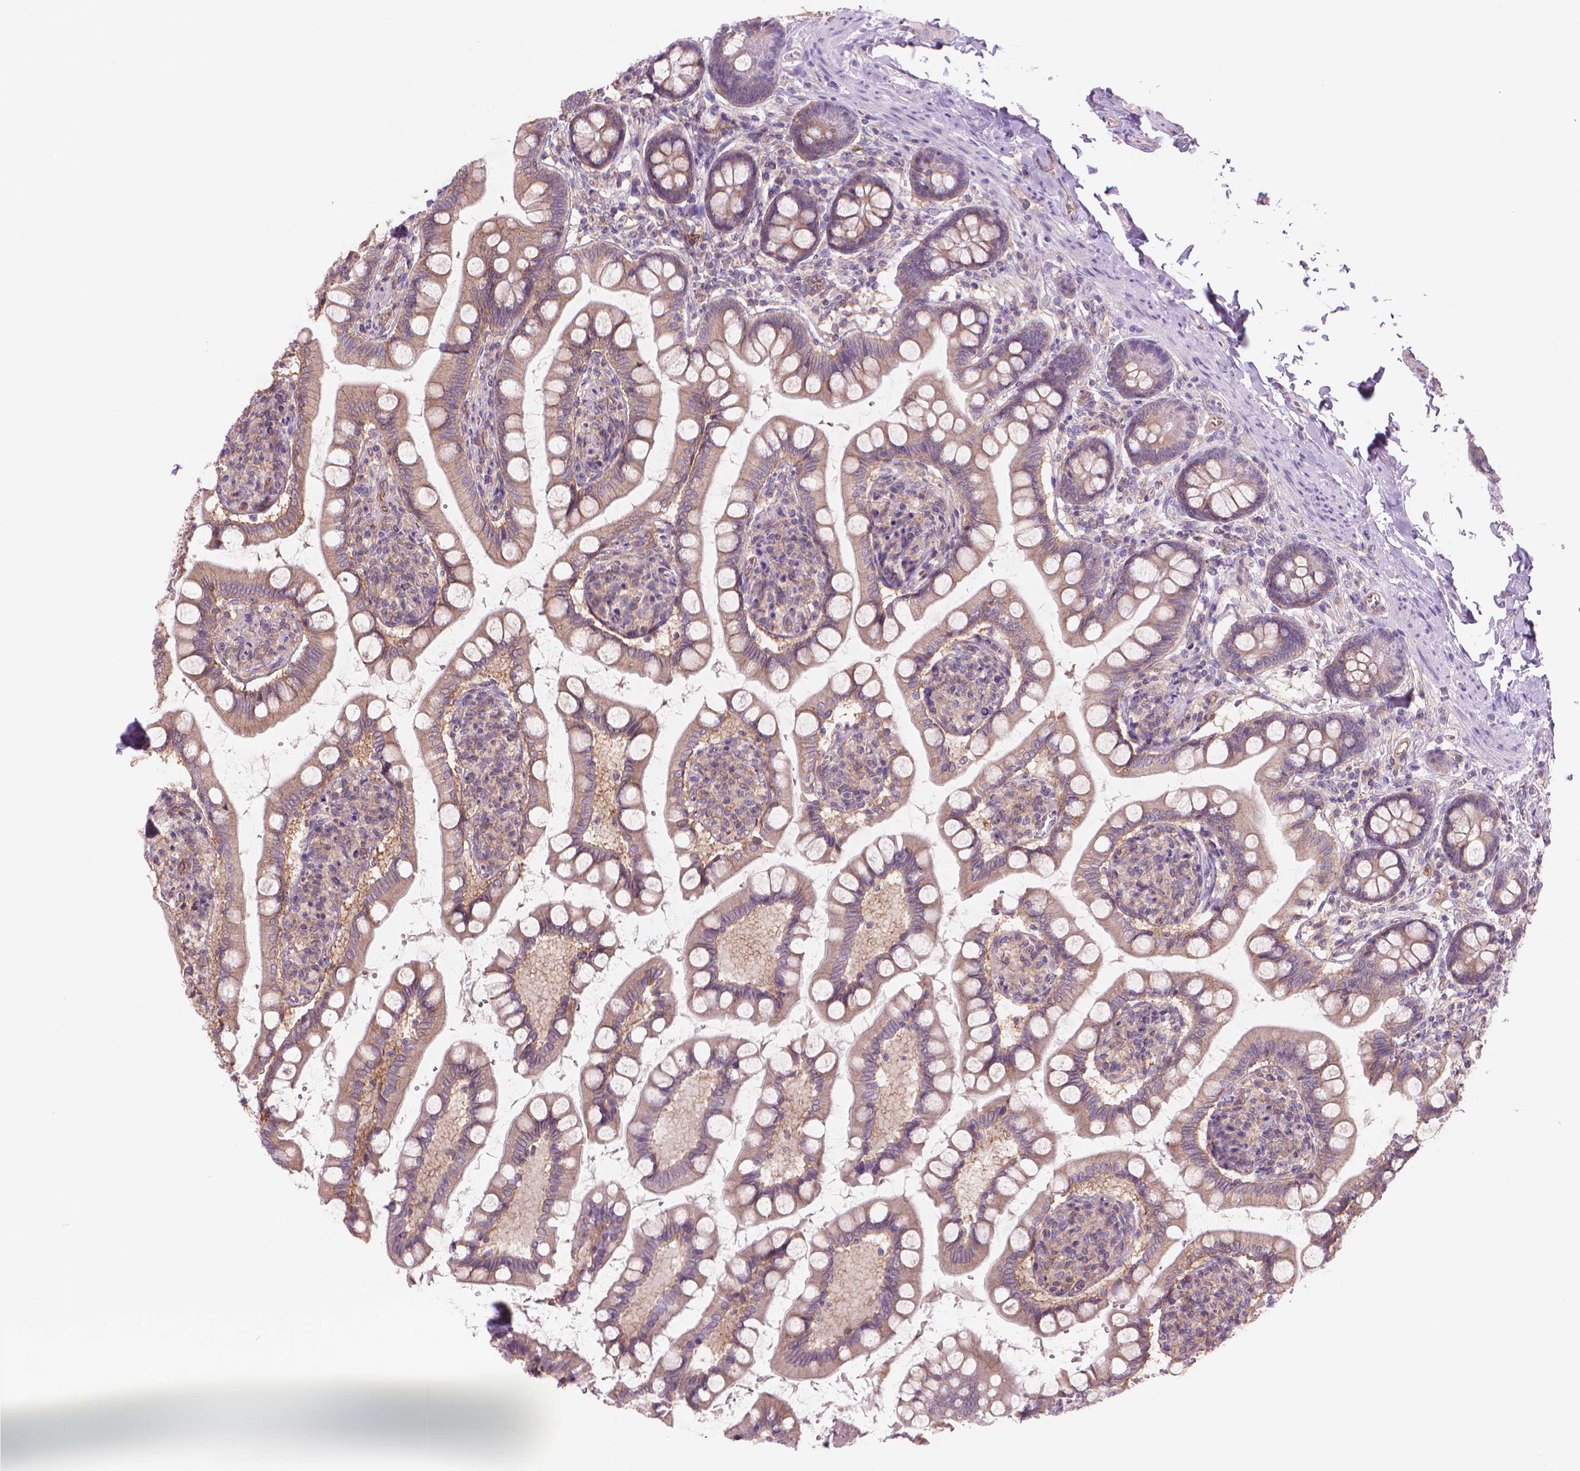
{"staining": {"intensity": "weak", "quantity": "25%-75%", "location": "cytoplasmic/membranous"}, "tissue": "small intestine", "cell_type": "Glandular cells", "image_type": "normal", "snomed": [{"axis": "morphology", "description": "Normal tissue, NOS"}, {"axis": "topography", "description": "Small intestine"}], "caption": "A photomicrograph of small intestine stained for a protein shows weak cytoplasmic/membranous brown staining in glandular cells. (IHC, brightfield microscopy, high magnification).", "gene": "ENSG00000187186", "patient": {"sex": "female", "age": 56}}